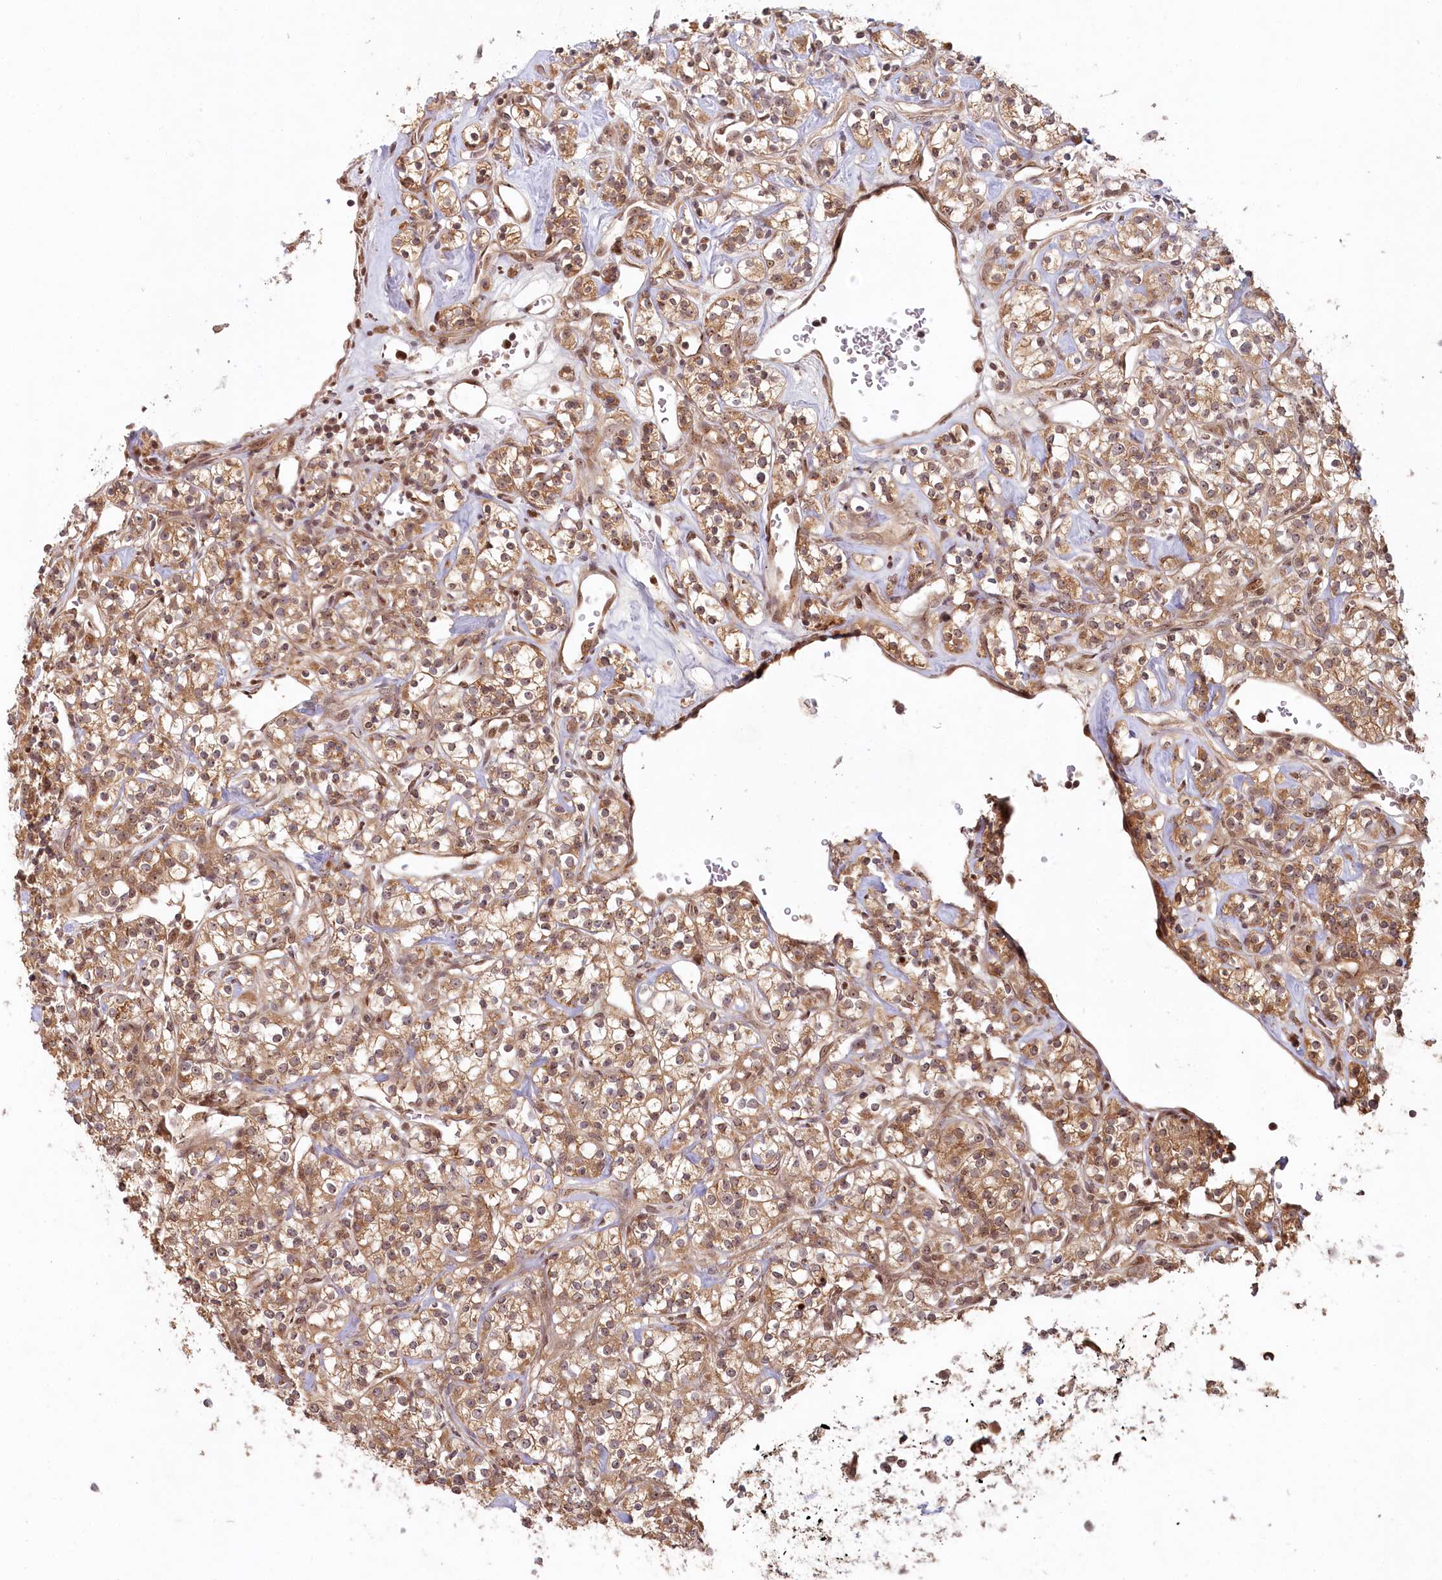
{"staining": {"intensity": "moderate", "quantity": ">75%", "location": "cytoplasmic/membranous"}, "tissue": "renal cancer", "cell_type": "Tumor cells", "image_type": "cancer", "snomed": [{"axis": "morphology", "description": "Adenocarcinoma, NOS"}, {"axis": "topography", "description": "Kidney"}], "caption": "A high-resolution image shows IHC staining of renal cancer (adenocarcinoma), which reveals moderate cytoplasmic/membranous staining in approximately >75% of tumor cells.", "gene": "WAPL", "patient": {"sex": "male", "age": 77}}